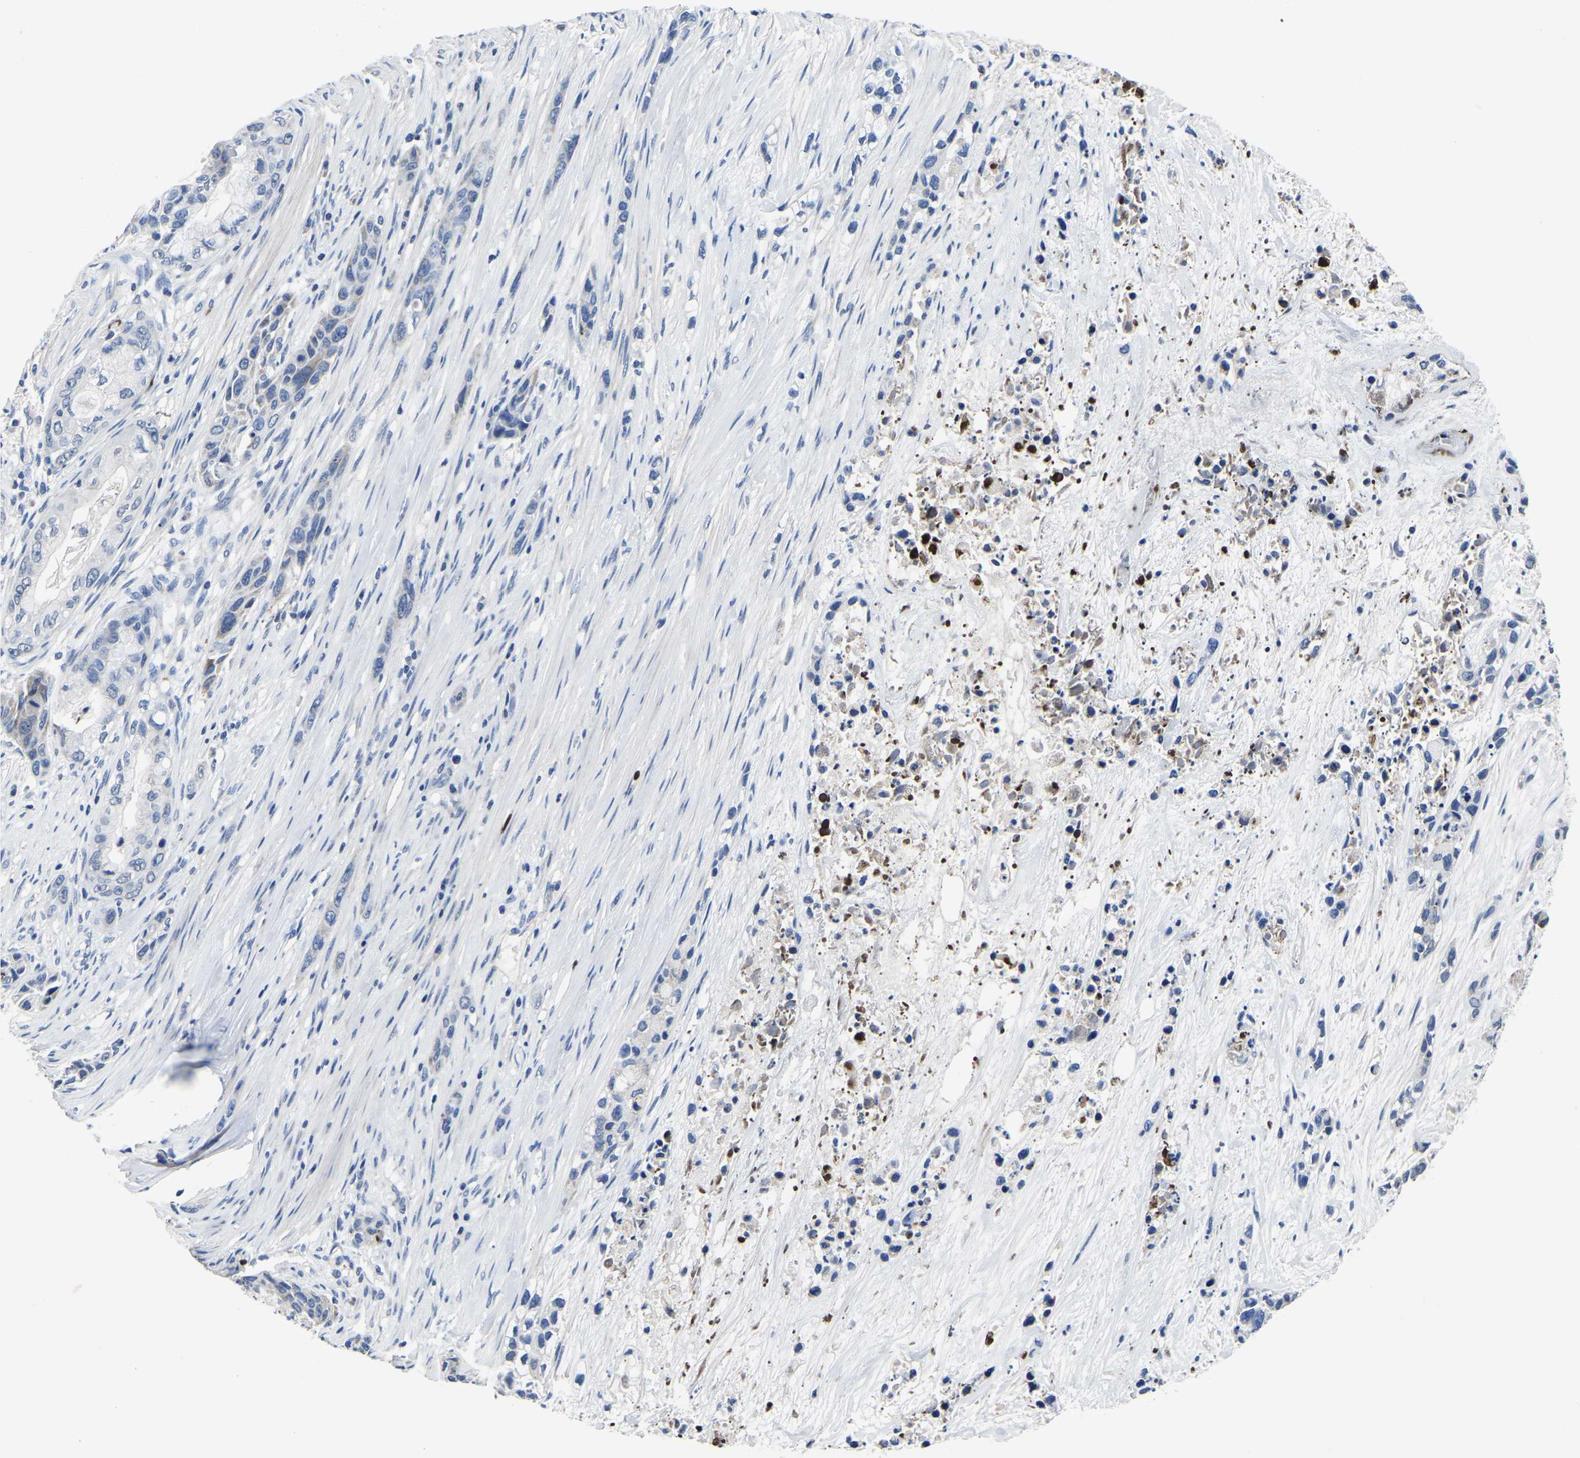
{"staining": {"intensity": "negative", "quantity": "none", "location": "none"}, "tissue": "pancreatic cancer", "cell_type": "Tumor cells", "image_type": "cancer", "snomed": [{"axis": "morphology", "description": "Adenocarcinoma, NOS"}, {"axis": "topography", "description": "Pancreas"}], "caption": "DAB (3,3'-diaminobenzidine) immunohistochemical staining of human pancreatic cancer displays no significant expression in tumor cells.", "gene": "FGD5", "patient": {"sex": "male", "age": 53}}